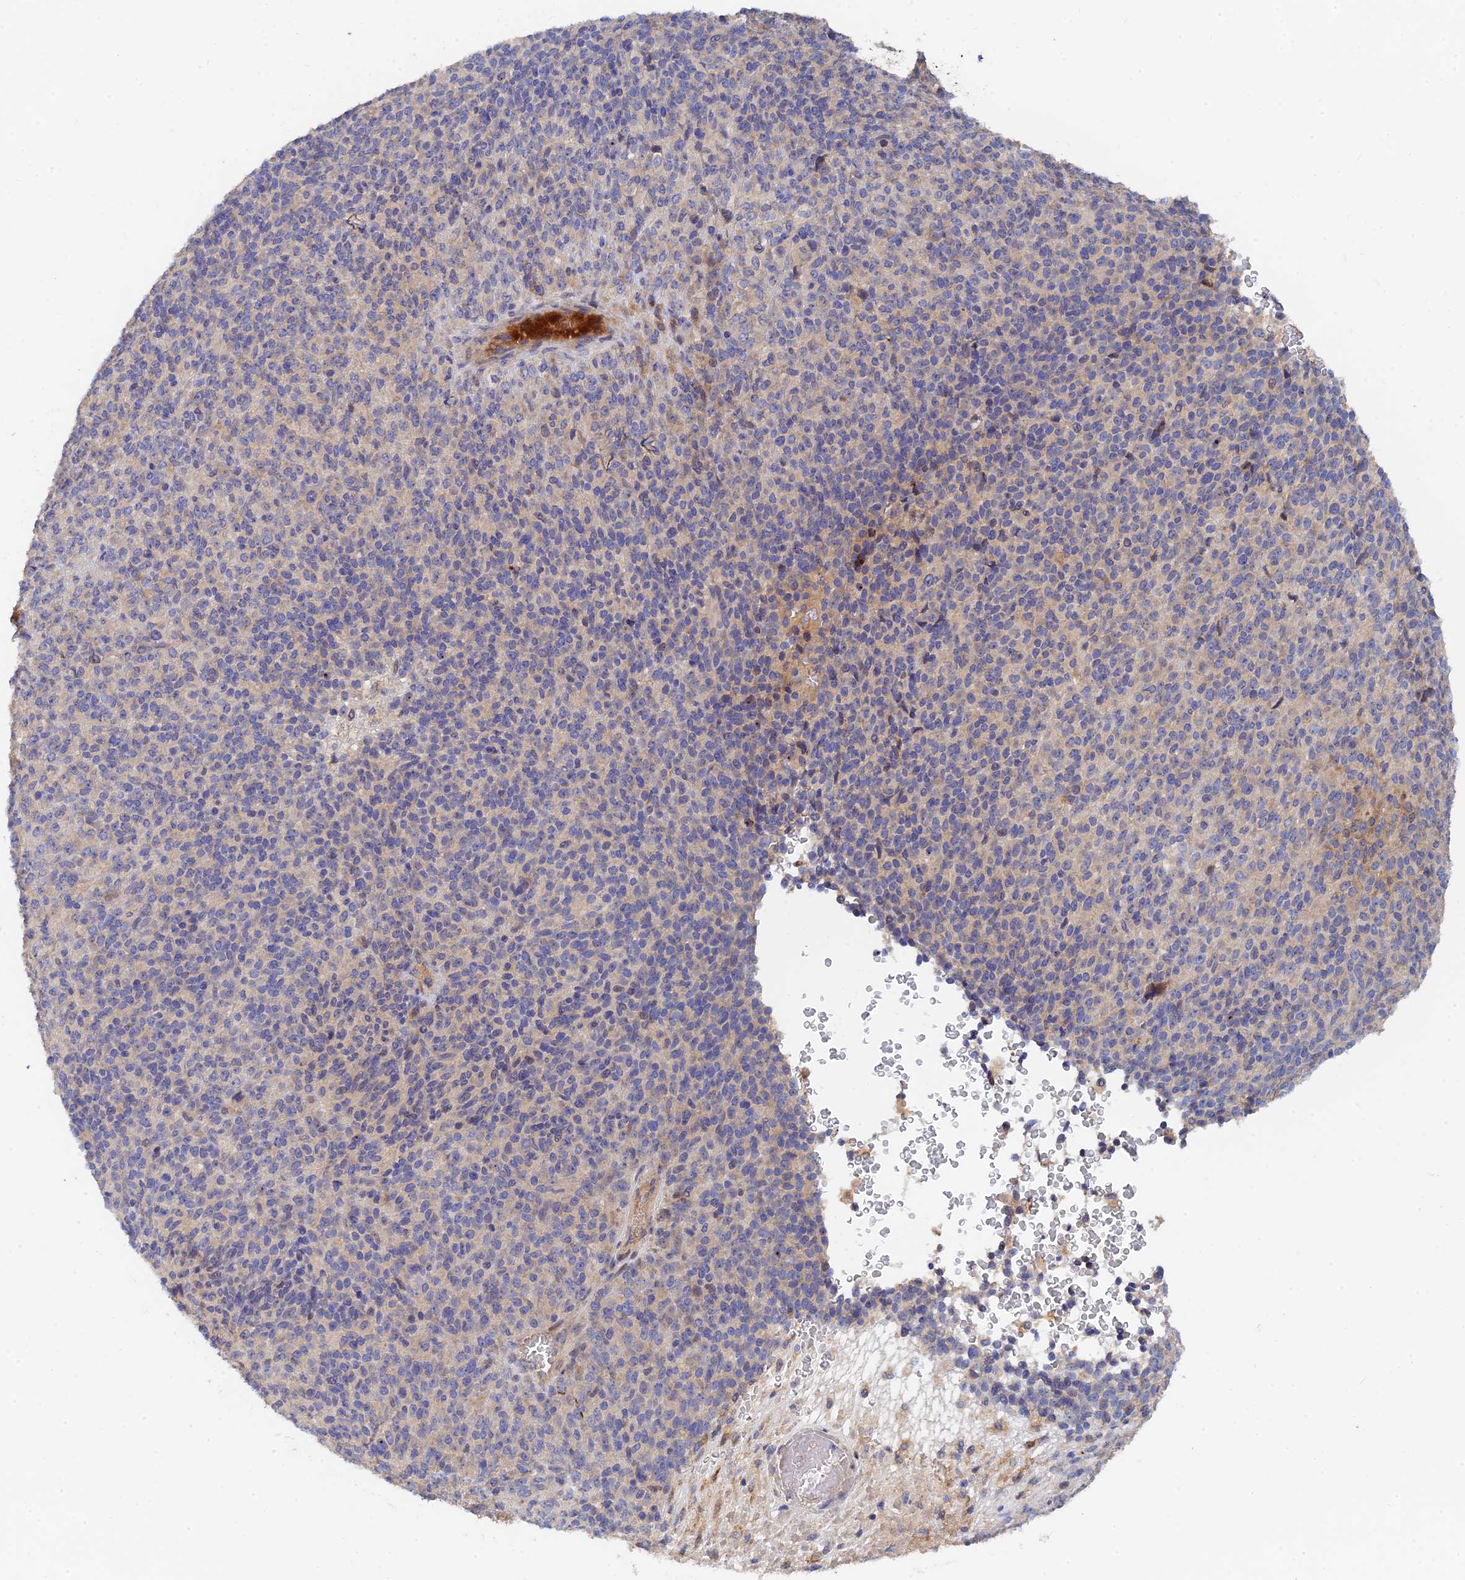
{"staining": {"intensity": "negative", "quantity": "none", "location": "none"}, "tissue": "melanoma", "cell_type": "Tumor cells", "image_type": "cancer", "snomed": [{"axis": "morphology", "description": "Malignant melanoma, Metastatic site"}, {"axis": "topography", "description": "Brain"}], "caption": "A high-resolution photomicrograph shows IHC staining of malignant melanoma (metastatic site), which displays no significant positivity in tumor cells. Brightfield microscopy of immunohistochemistry (IHC) stained with DAB (brown) and hematoxylin (blue), captured at high magnification.", "gene": "SPATA5L1", "patient": {"sex": "female", "age": 56}}